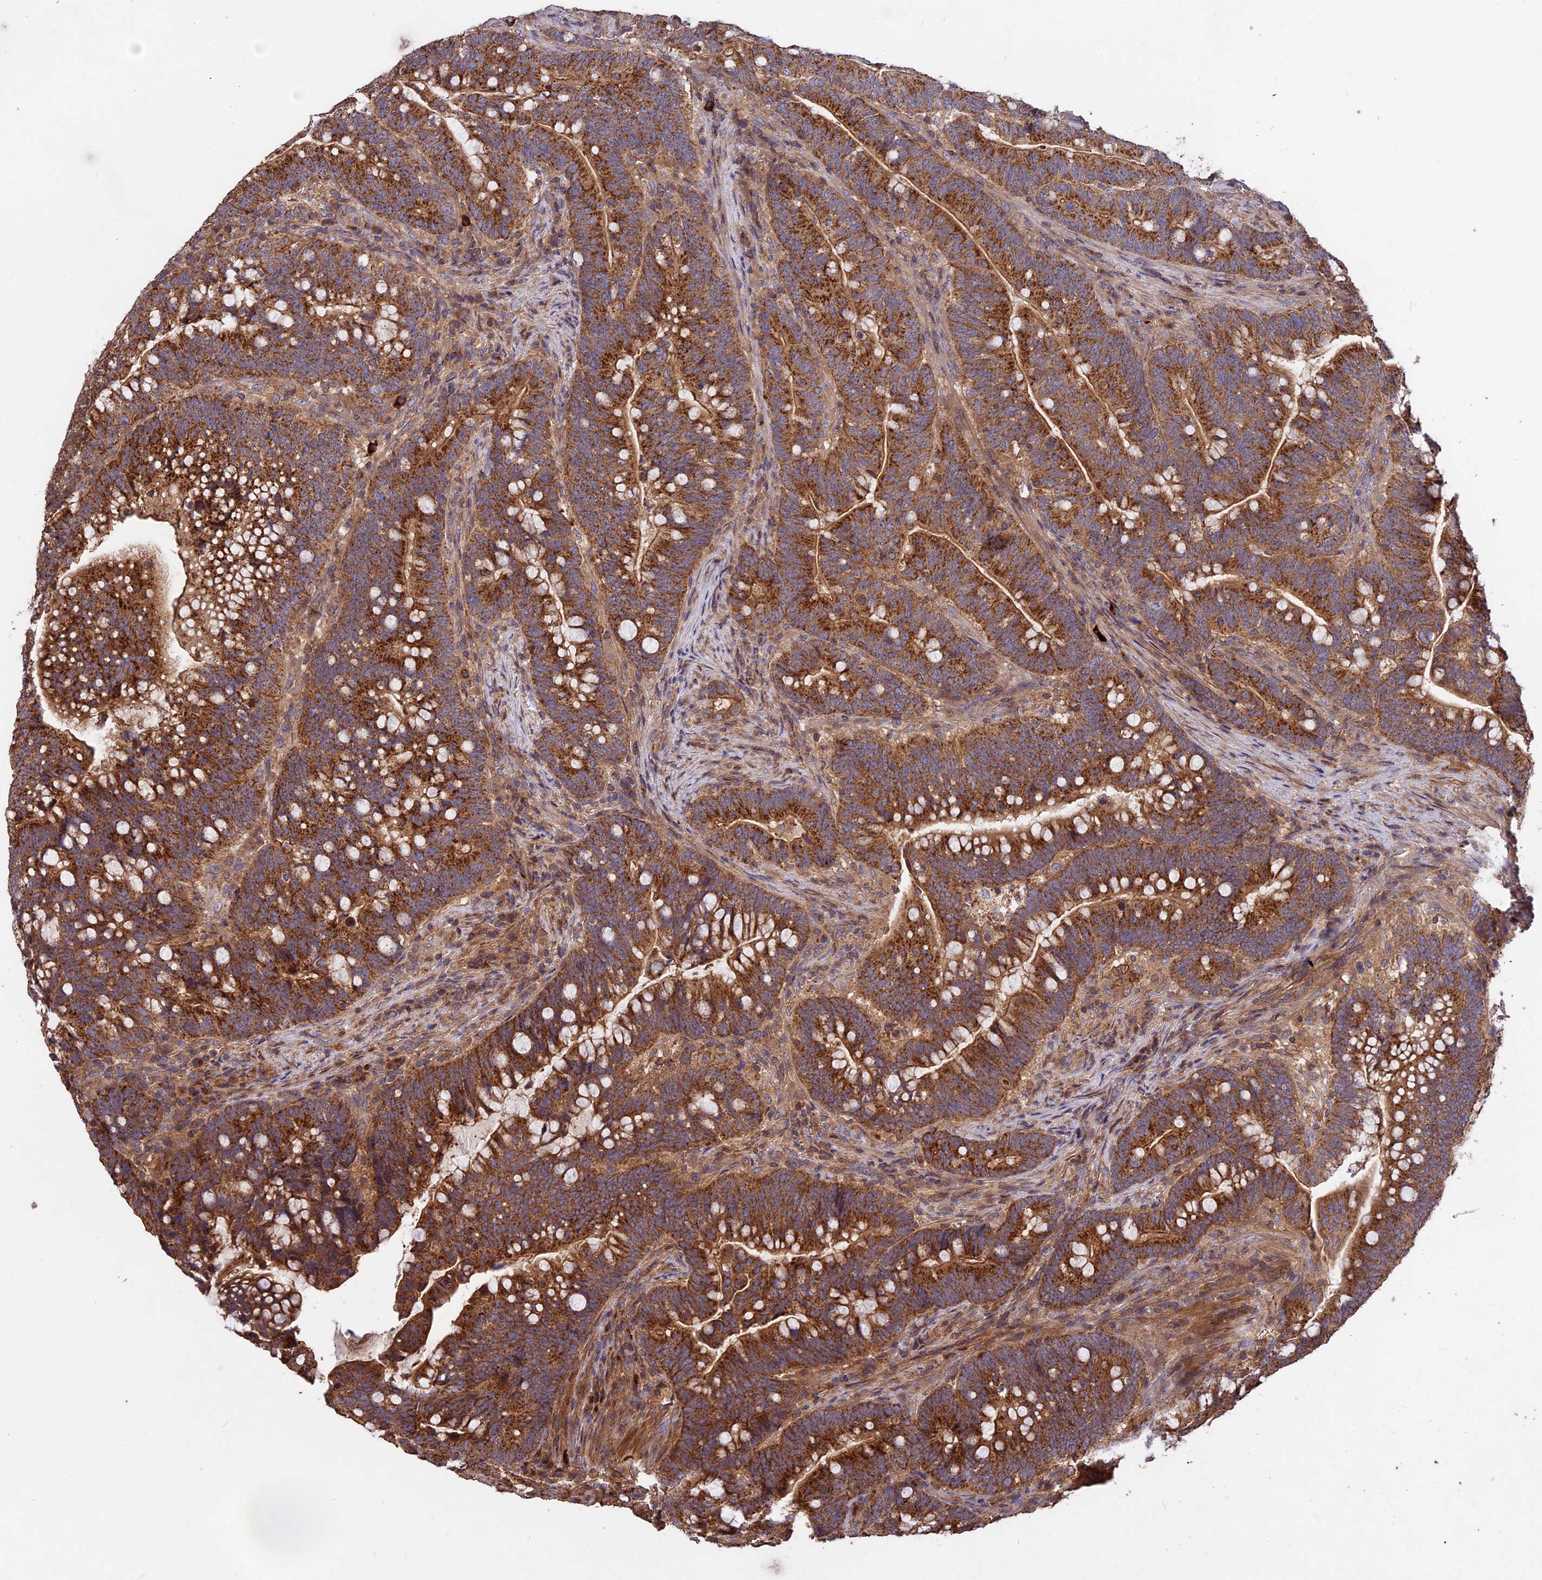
{"staining": {"intensity": "strong", "quantity": ">75%", "location": "cytoplasmic/membranous"}, "tissue": "colorectal cancer", "cell_type": "Tumor cells", "image_type": "cancer", "snomed": [{"axis": "morphology", "description": "Normal tissue, NOS"}, {"axis": "morphology", "description": "Adenocarcinoma, NOS"}, {"axis": "topography", "description": "Colon"}], "caption": "IHC of human adenocarcinoma (colorectal) shows high levels of strong cytoplasmic/membranous expression in about >75% of tumor cells.", "gene": "NUDT8", "patient": {"sex": "female", "age": 66}}